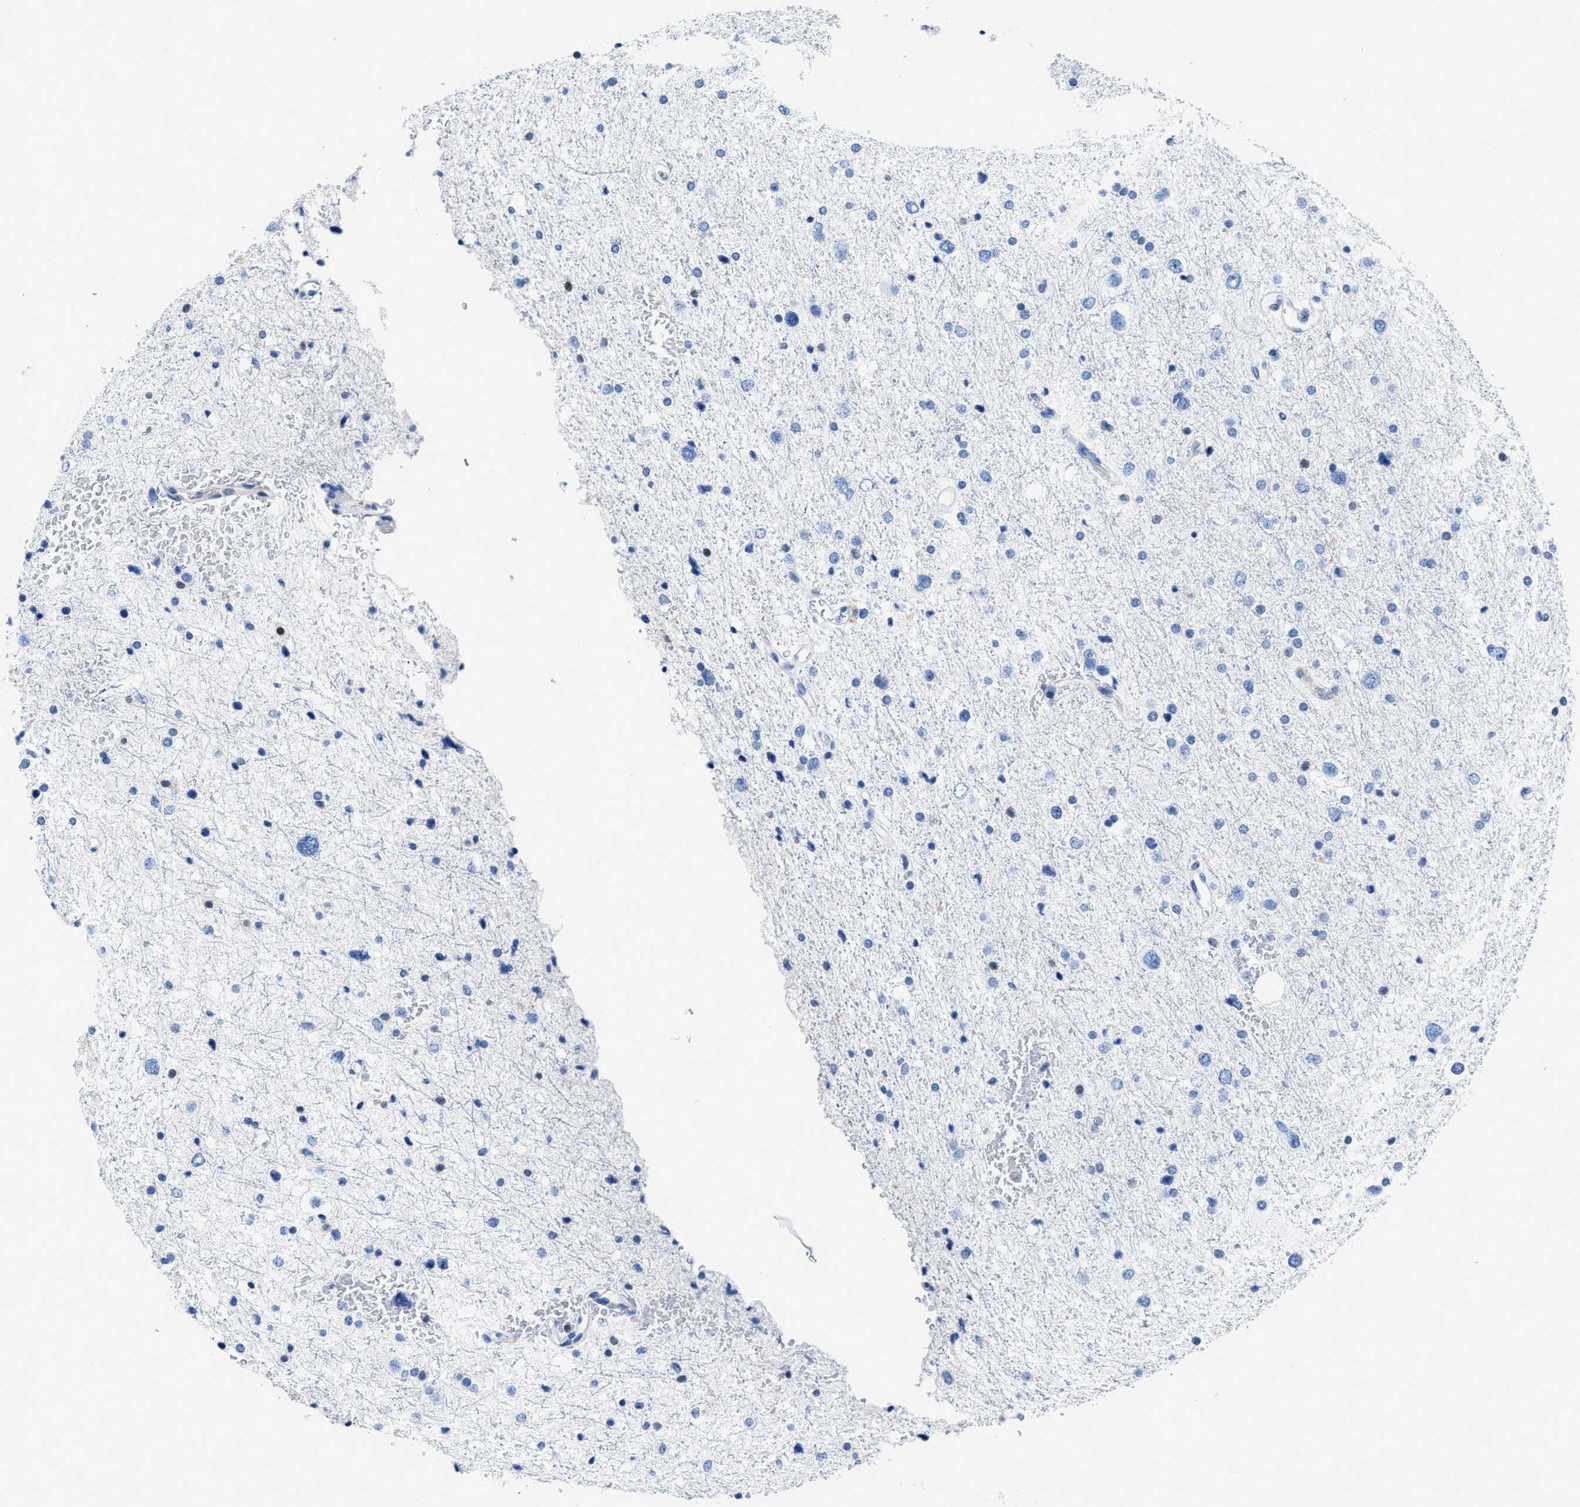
{"staining": {"intensity": "negative", "quantity": "none", "location": "none"}, "tissue": "glioma", "cell_type": "Tumor cells", "image_type": "cancer", "snomed": [{"axis": "morphology", "description": "Glioma, malignant, Low grade"}, {"axis": "topography", "description": "Brain"}], "caption": "Tumor cells are negative for protein expression in human glioma.", "gene": "NFATC2", "patient": {"sex": "female", "age": 37}}